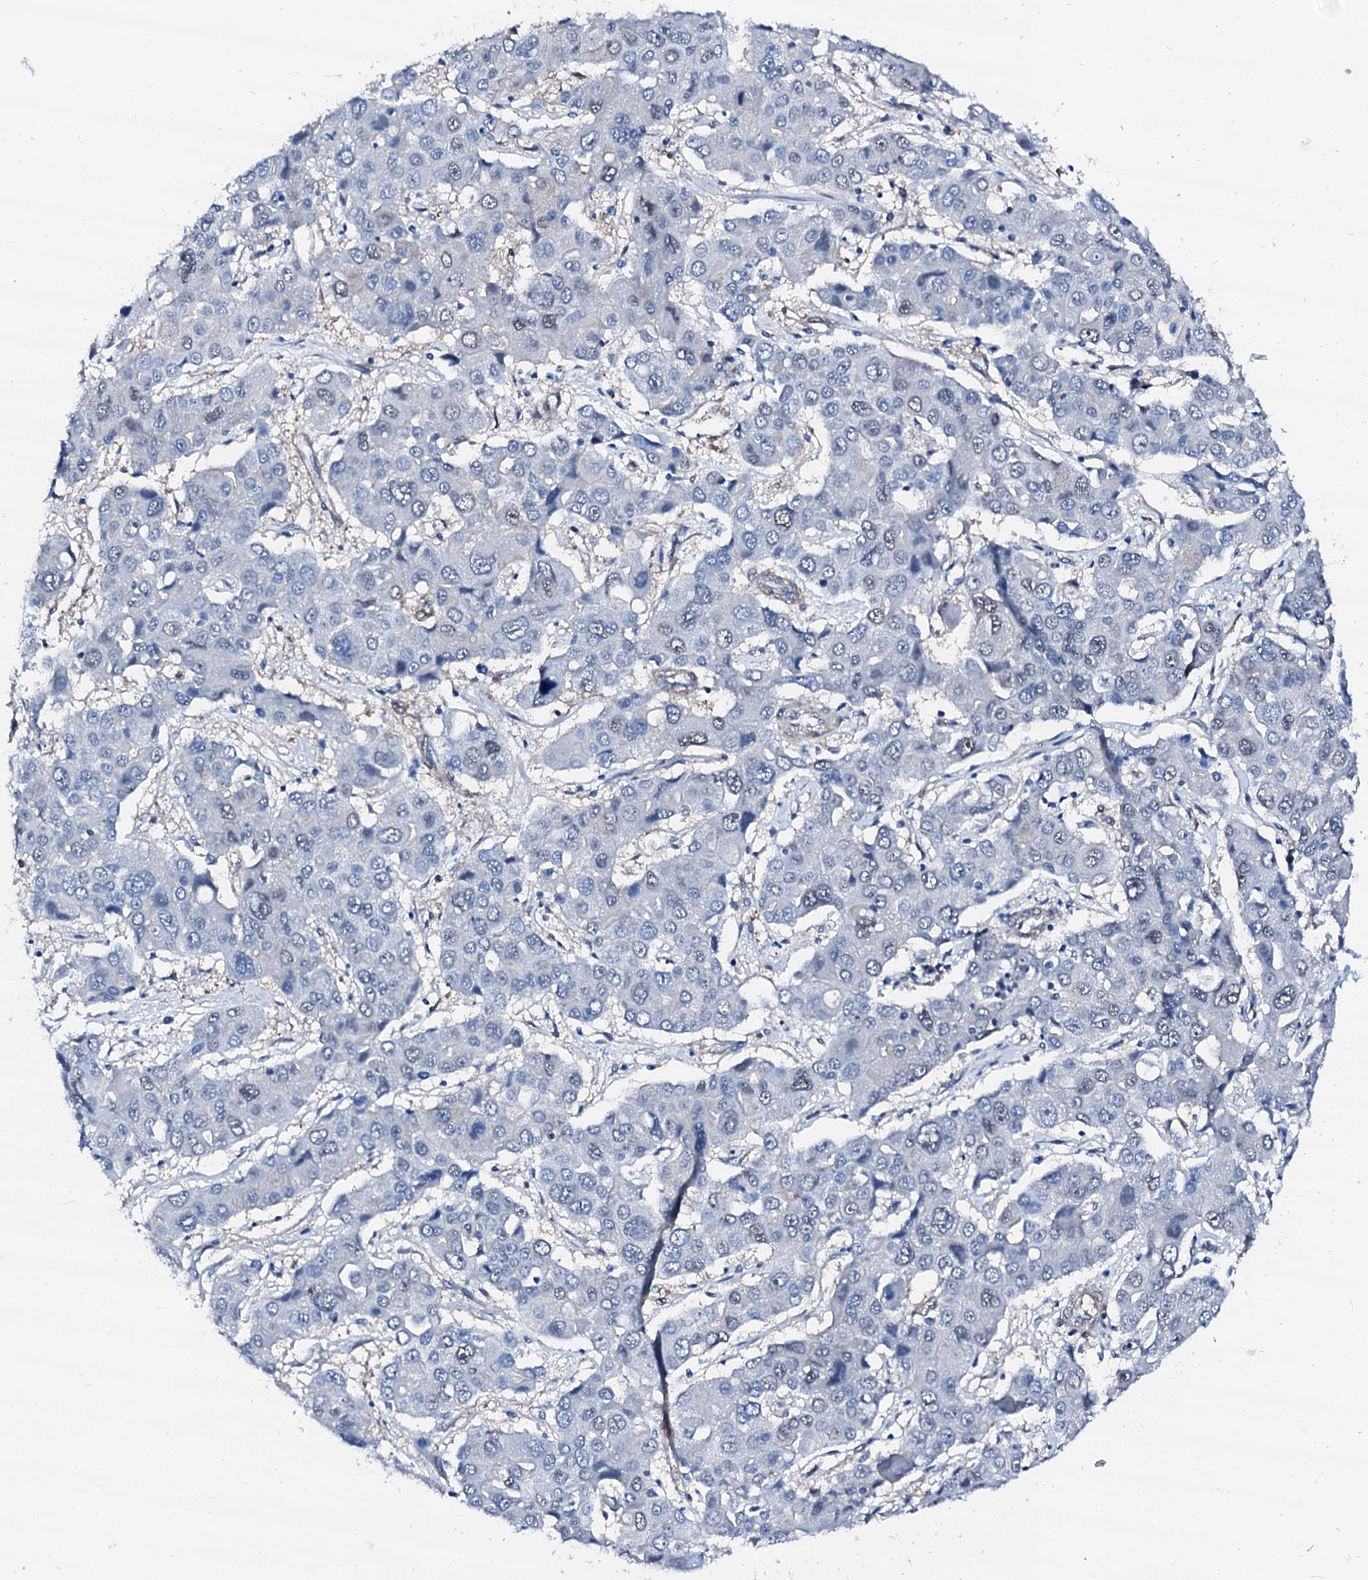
{"staining": {"intensity": "weak", "quantity": "<25%", "location": "nuclear"}, "tissue": "liver cancer", "cell_type": "Tumor cells", "image_type": "cancer", "snomed": [{"axis": "morphology", "description": "Cholangiocarcinoma"}, {"axis": "topography", "description": "Liver"}], "caption": "DAB immunohistochemical staining of human liver cancer (cholangiocarcinoma) demonstrates no significant expression in tumor cells.", "gene": "CSN2", "patient": {"sex": "male", "age": 67}}